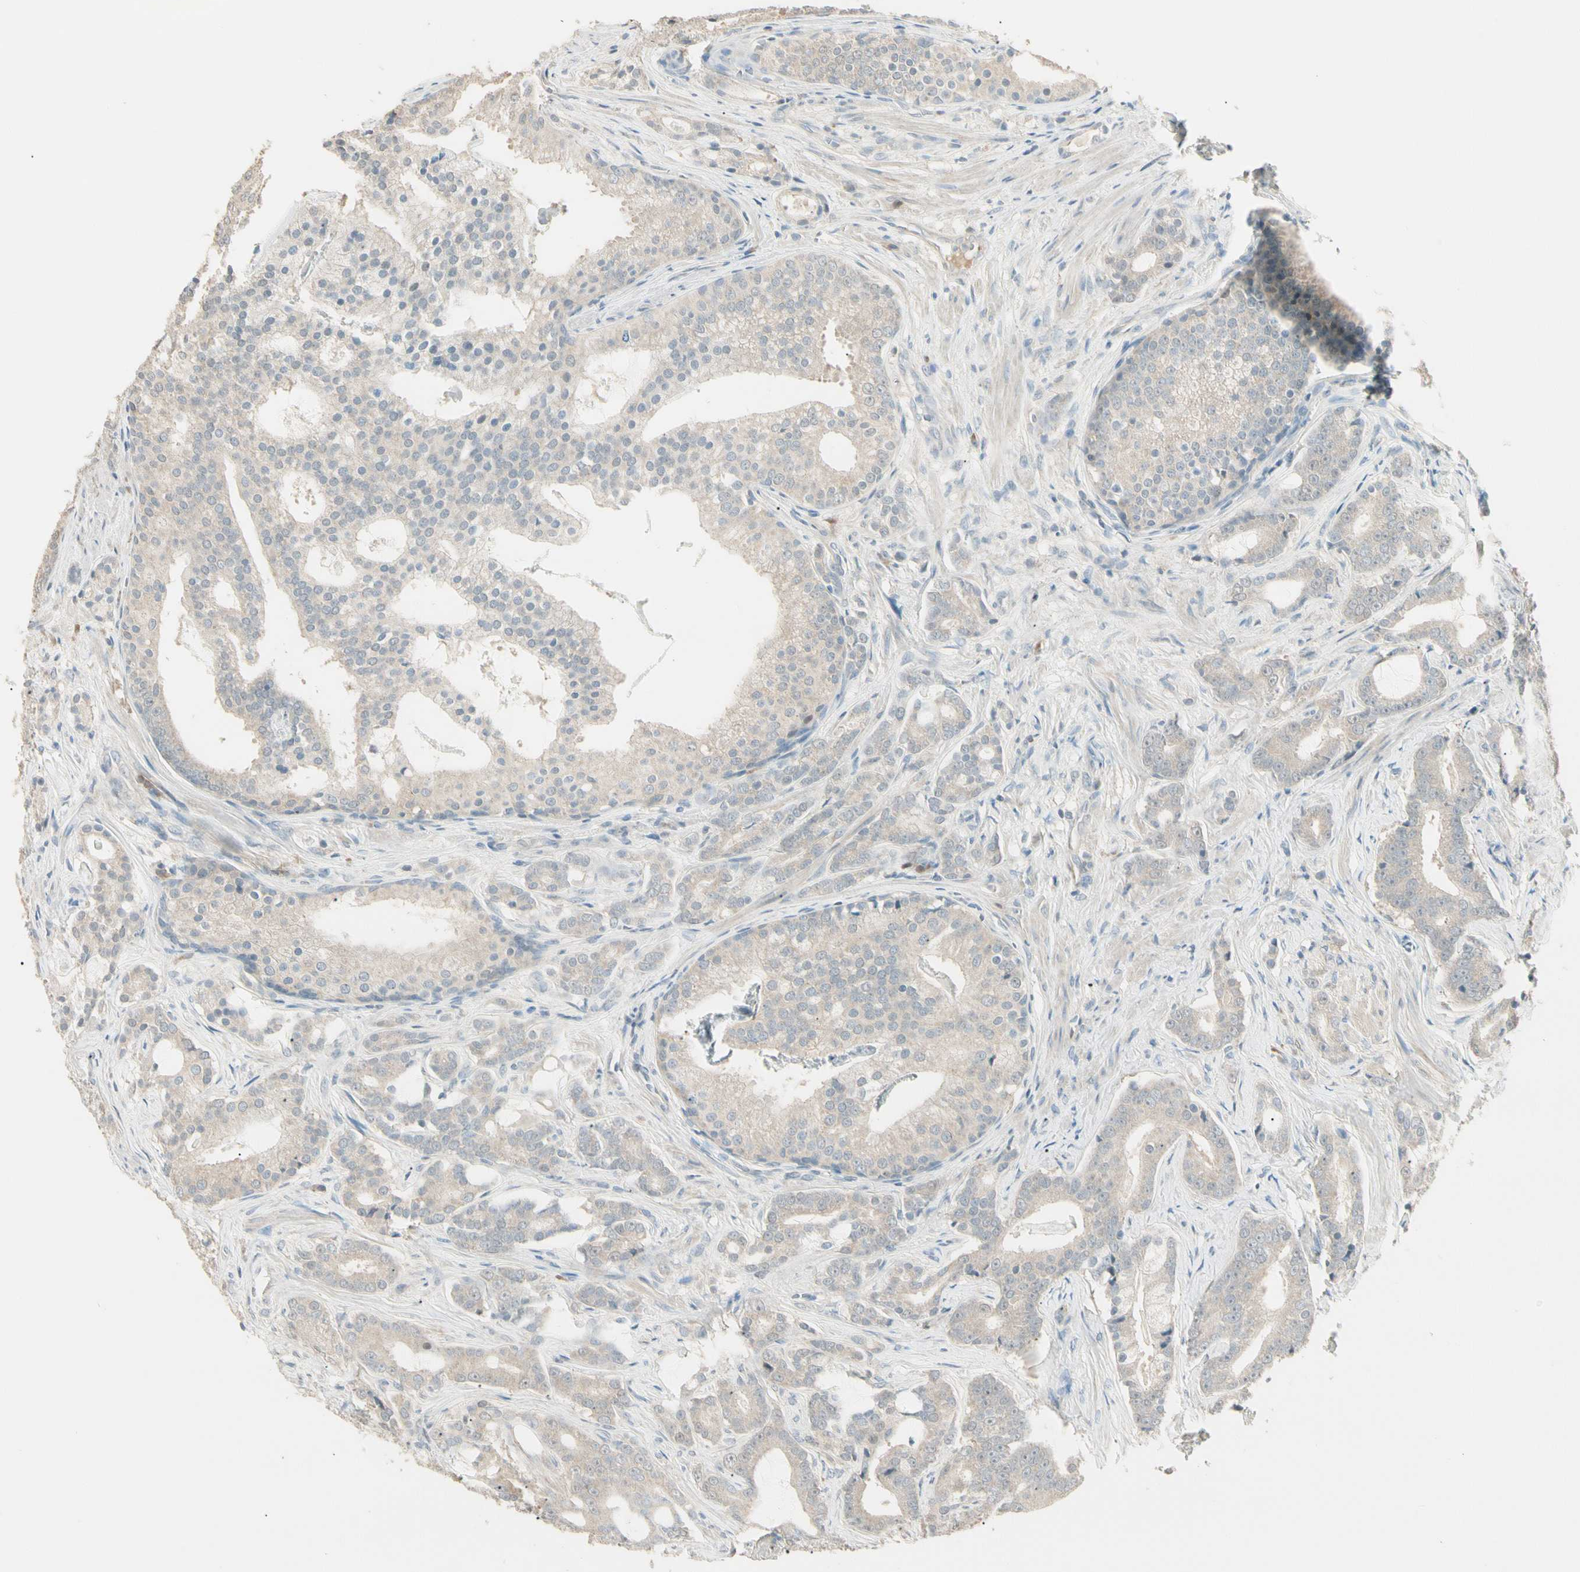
{"staining": {"intensity": "negative", "quantity": "none", "location": "none"}, "tissue": "prostate cancer", "cell_type": "Tumor cells", "image_type": "cancer", "snomed": [{"axis": "morphology", "description": "Adenocarcinoma, Low grade"}, {"axis": "topography", "description": "Prostate"}], "caption": "The immunohistochemistry (IHC) micrograph has no significant expression in tumor cells of low-grade adenocarcinoma (prostate) tissue.", "gene": "GNE", "patient": {"sex": "male", "age": 58}}